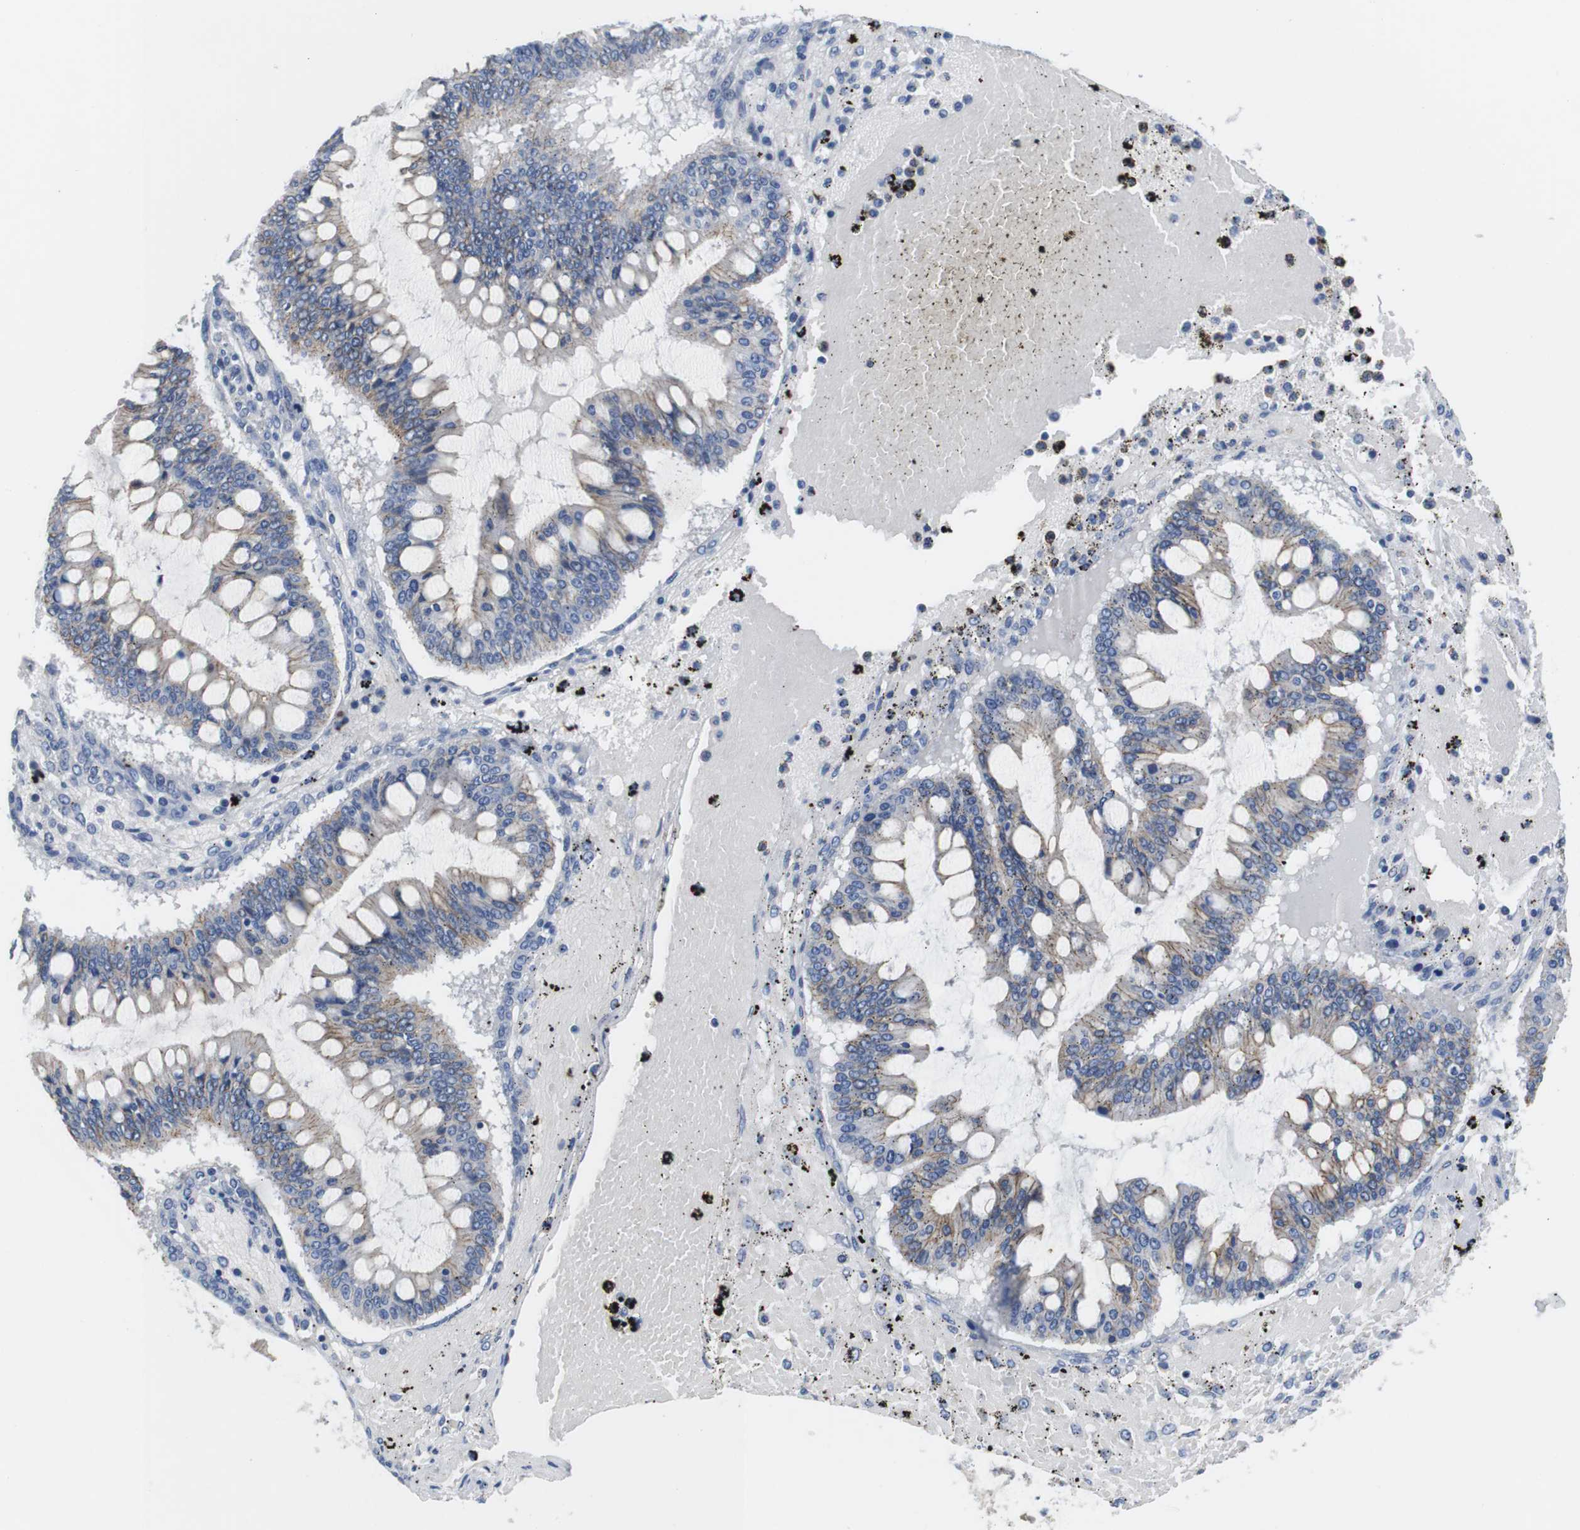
{"staining": {"intensity": "moderate", "quantity": "25%-75%", "location": "cytoplasmic/membranous"}, "tissue": "ovarian cancer", "cell_type": "Tumor cells", "image_type": "cancer", "snomed": [{"axis": "morphology", "description": "Cystadenocarcinoma, mucinous, NOS"}, {"axis": "topography", "description": "Ovary"}], "caption": "Approximately 25%-75% of tumor cells in human ovarian mucinous cystadenocarcinoma exhibit moderate cytoplasmic/membranous protein positivity as visualized by brown immunohistochemical staining.", "gene": "SCRIB", "patient": {"sex": "female", "age": 73}}